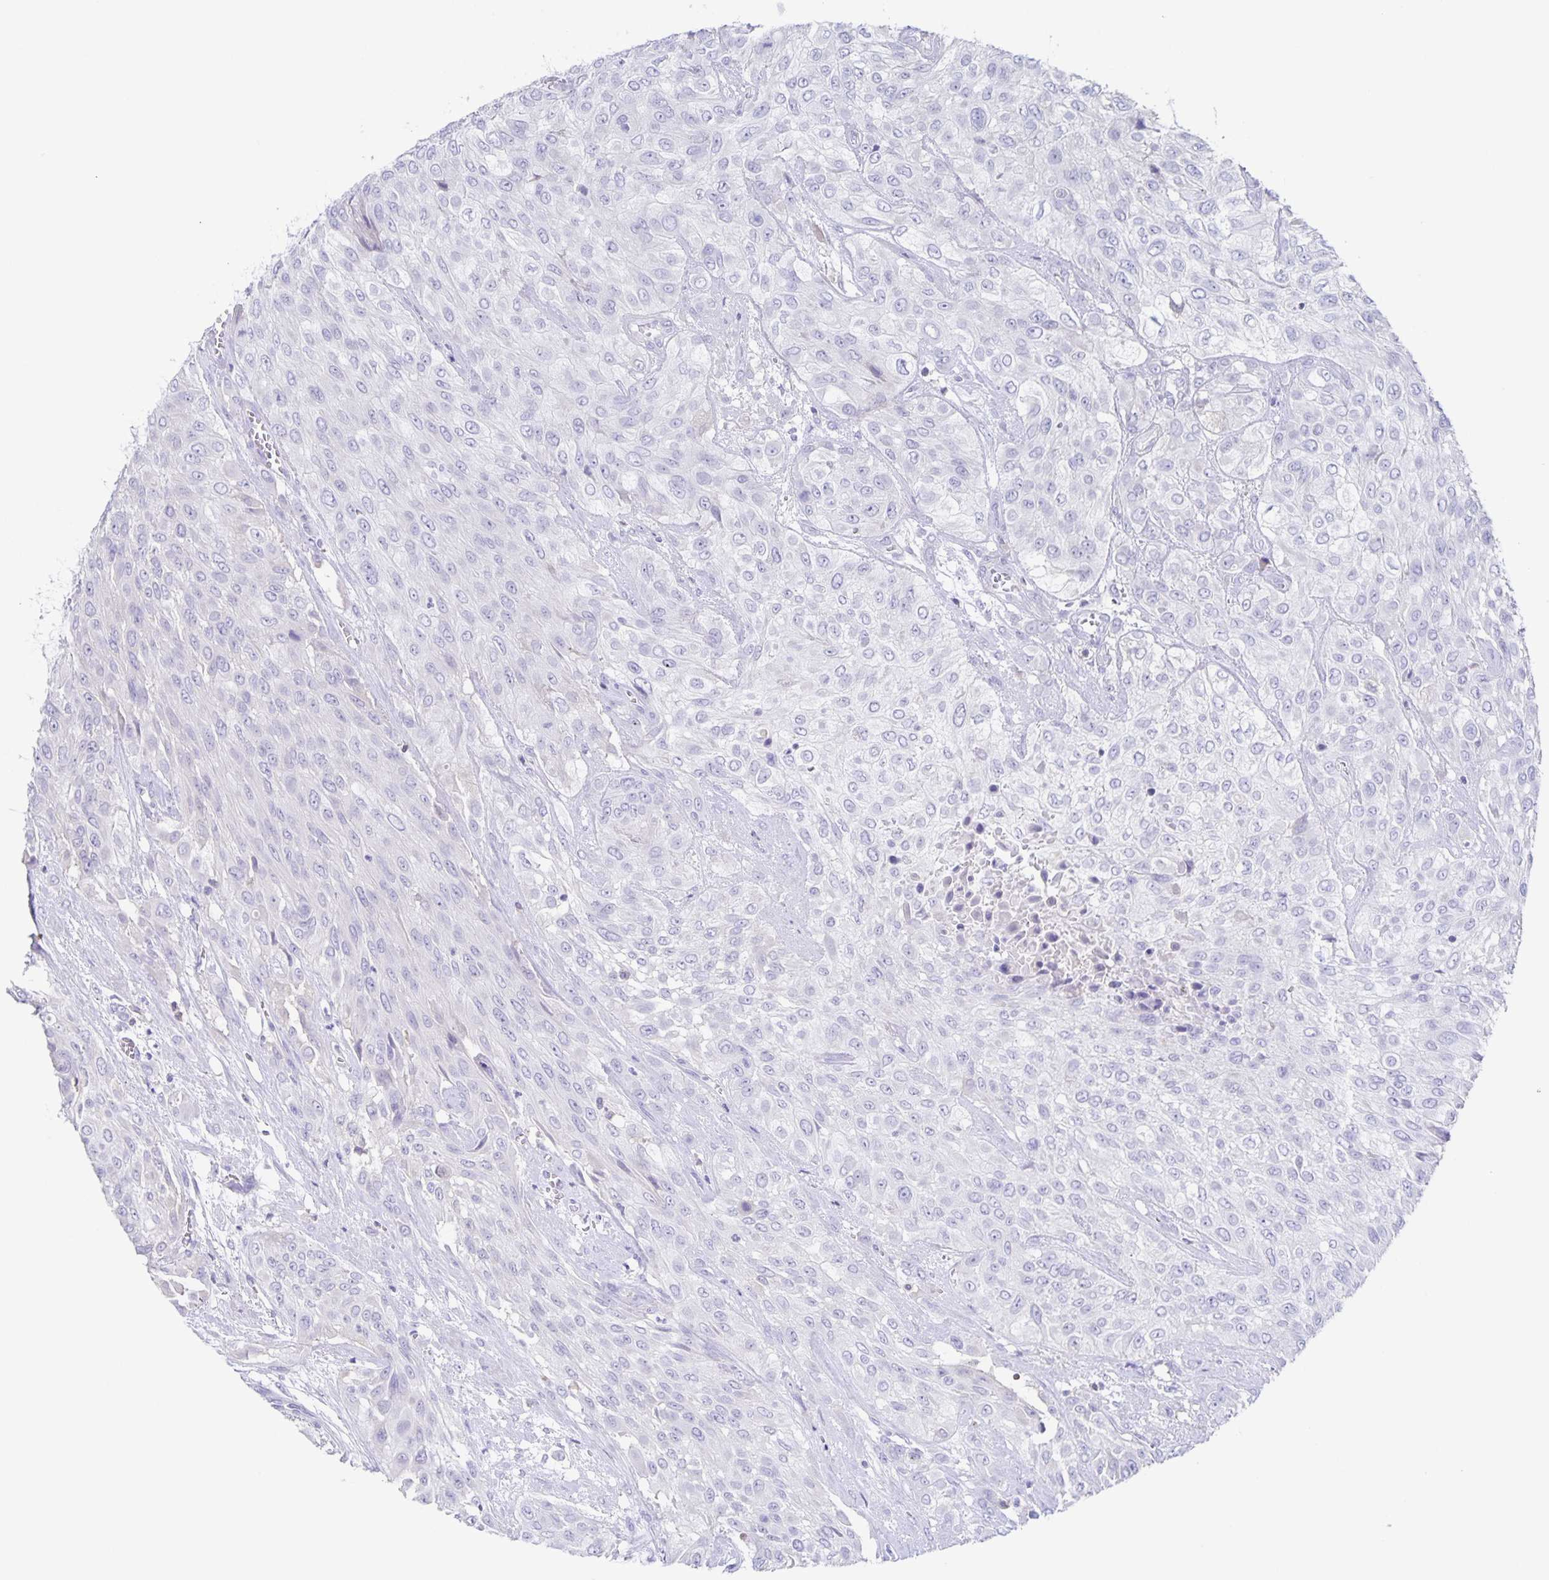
{"staining": {"intensity": "negative", "quantity": "none", "location": "none"}, "tissue": "urothelial cancer", "cell_type": "Tumor cells", "image_type": "cancer", "snomed": [{"axis": "morphology", "description": "Urothelial carcinoma, High grade"}, {"axis": "topography", "description": "Urinary bladder"}], "caption": "Tumor cells show no significant protein expression in urothelial carcinoma (high-grade).", "gene": "RPL36A", "patient": {"sex": "male", "age": 57}}